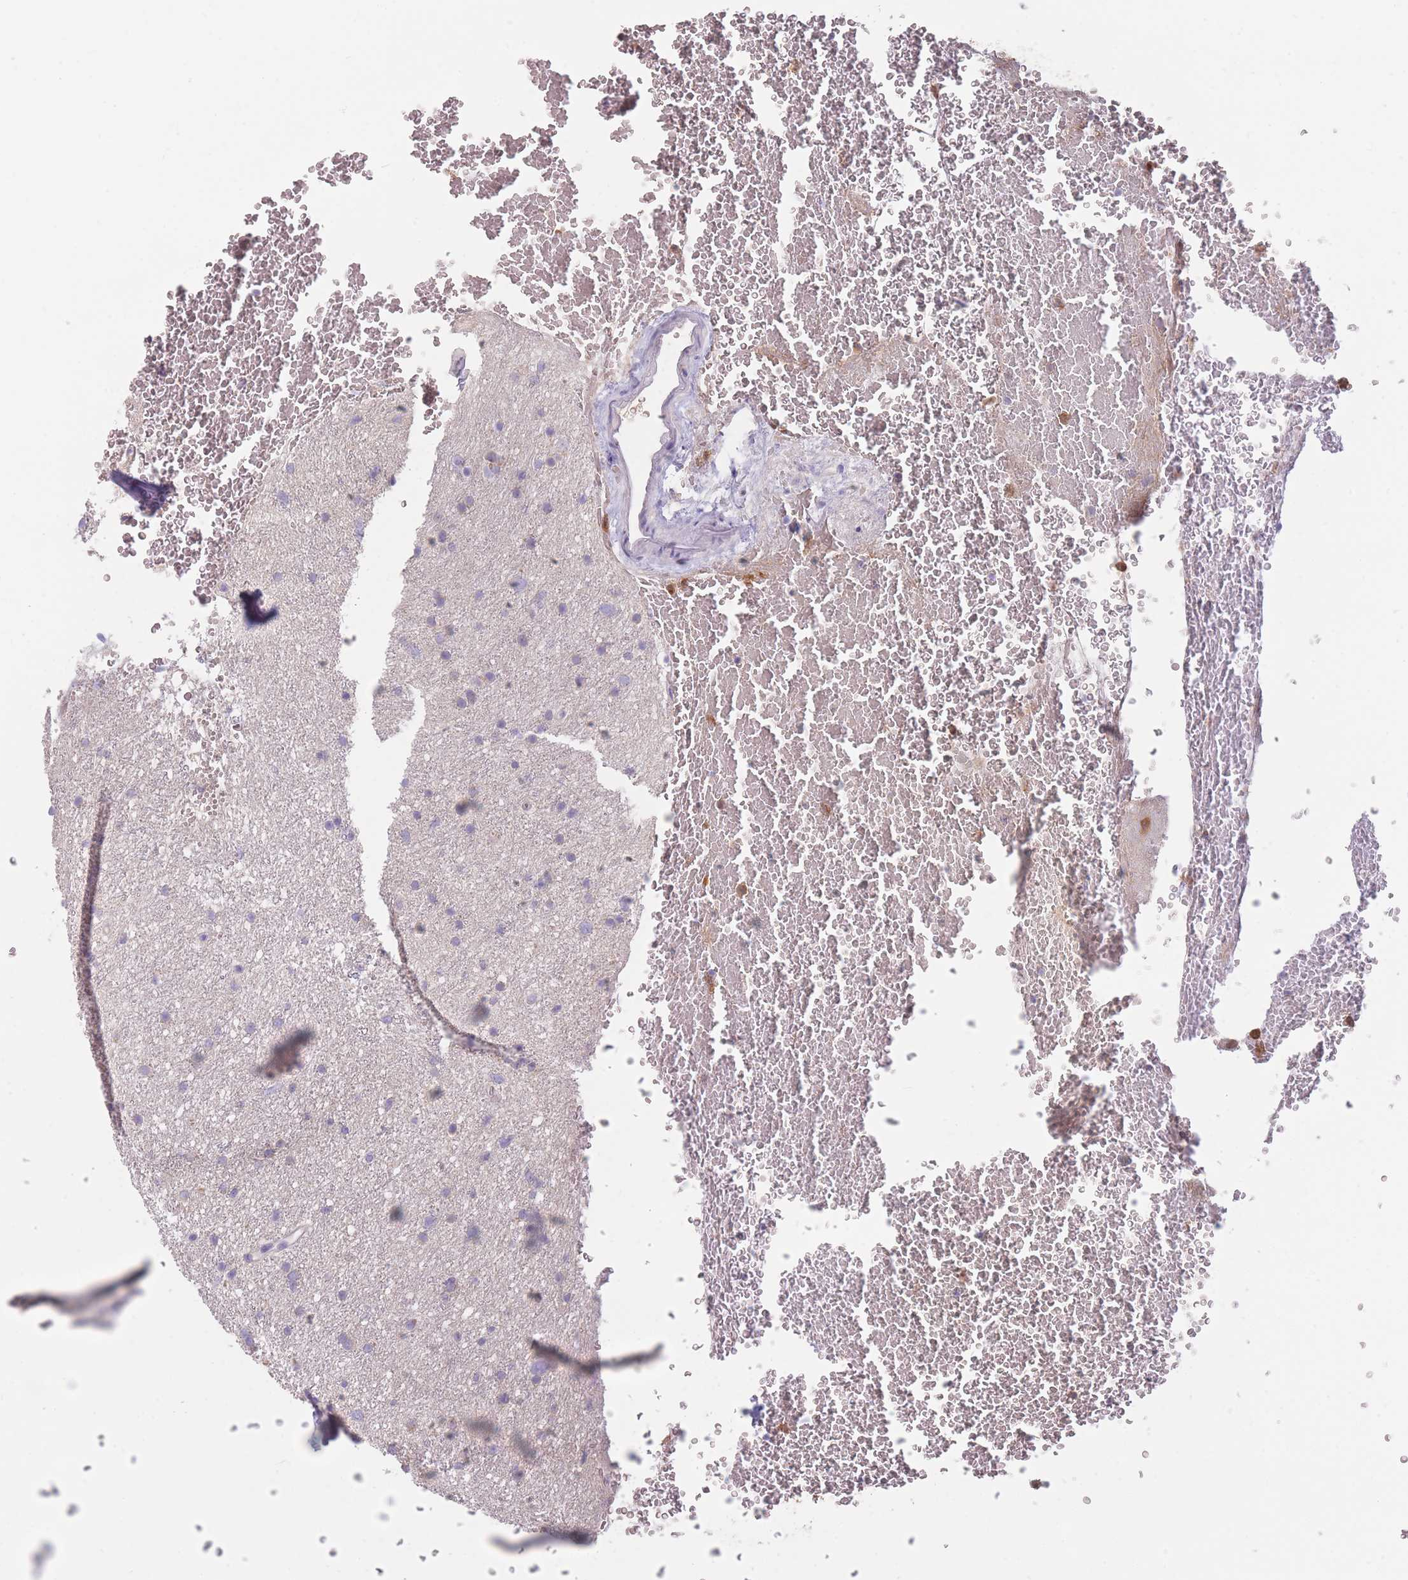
{"staining": {"intensity": "negative", "quantity": "none", "location": "none"}, "tissue": "glioma", "cell_type": "Tumor cells", "image_type": "cancer", "snomed": [{"axis": "morphology", "description": "Glioma, malignant, Low grade"}, {"axis": "topography", "description": "Cerebral cortex"}], "caption": "Immunohistochemistry (IHC) of malignant glioma (low-grade) shows no positivity in tumor cells.", "gene": "ST3GAL4", "patient": {"sex": "female", "age": 39}}